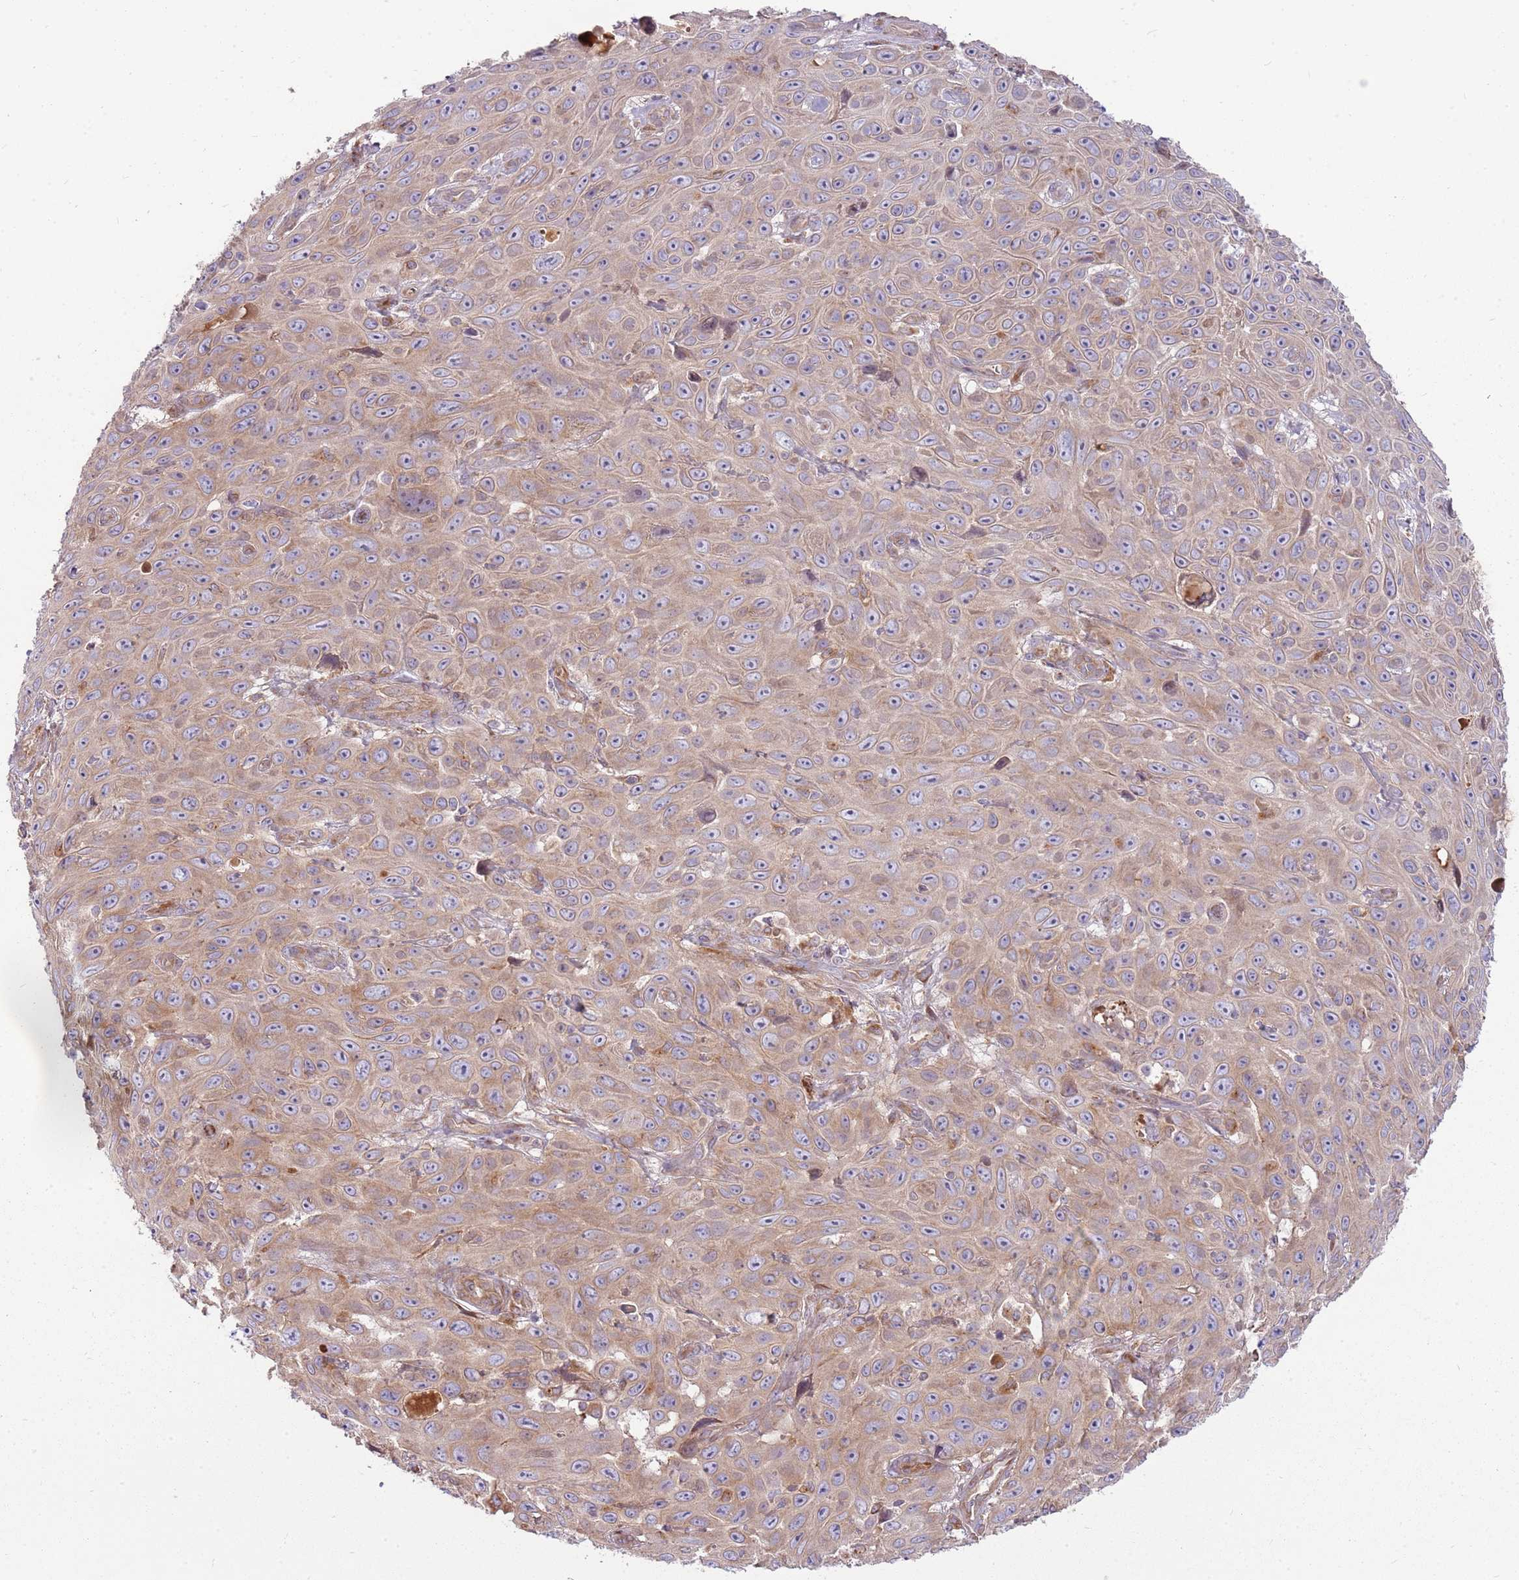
{"staining": {"intensity": "weak", "quantity": "25%-75%", "location": "cytoplasmic/membranous"}, "tissue": "skin cancer", "cell_type": "Tumor cells", "image_type": "cancer", "snomed": [{"axis": "morphology", "description": "Squamous cell carcinoma, NOS"}, {"axis": "topography", "description": "Skin"}], "caption": "A histopathology image showing weak cytoplasmic/membranous staining in approximately 25%-75% of tumor cells in skin squamous cell carcinoma, as visualized by brown immunohistochemical staining.", "gene": "EMC1", "patient": {"sex": "male", "age": 82}}